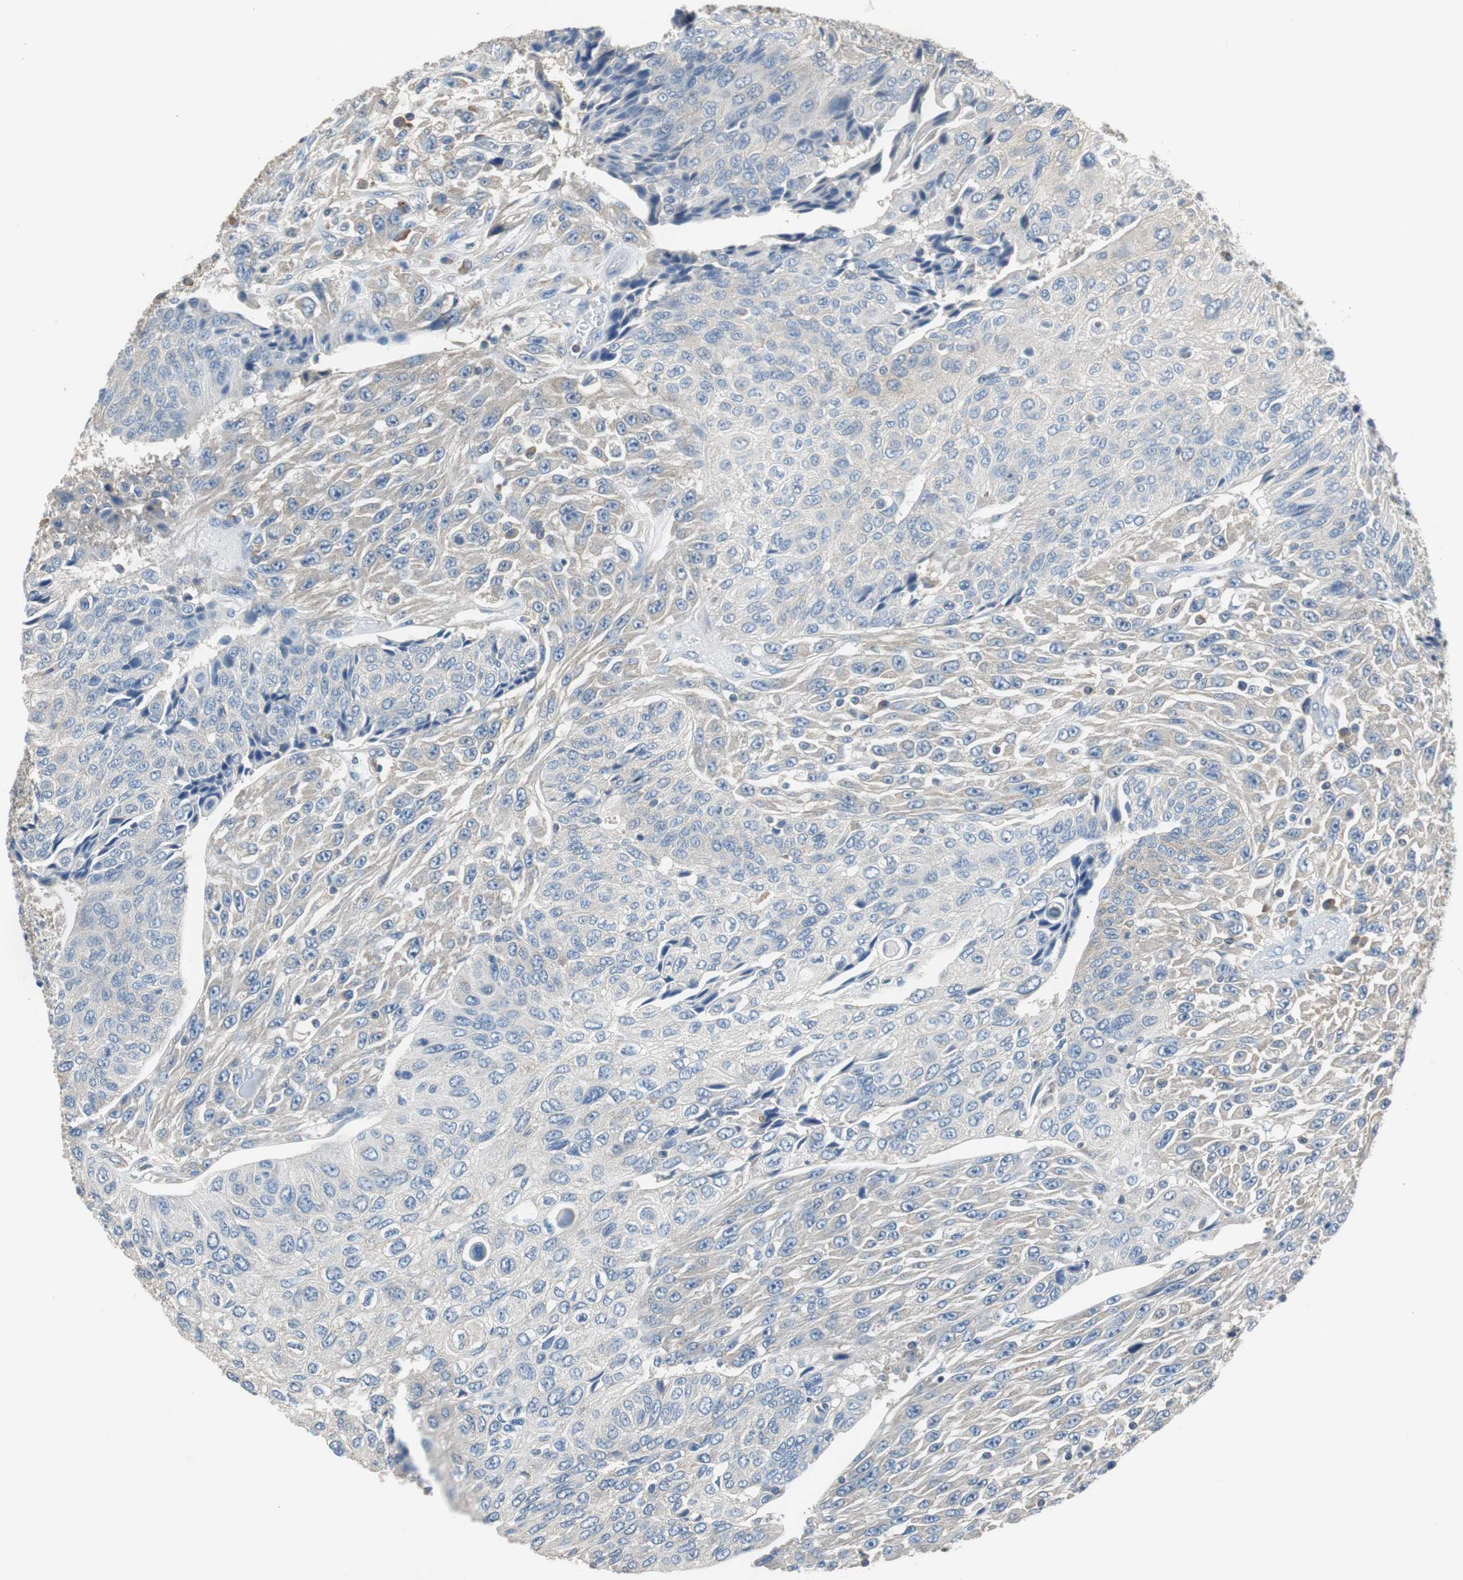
{"staining": {"intensity": "weak", "quantity": "<25%", "location": "cytoplasmic/membranous"}, "tissue": "urothelial cancer", "cell_type": "Tumor cells", "image_type": "cancer", "snomed": [{"axis": "morphology", "description": "Urothelial carcinoma, High grade"}, {"axis": "topography", "description": "Urinary bladder"}], "caption": "This is an immunohistochemistry image of human high-grade urothelial carcinoma. There is no staining in tumor cells.", "gene": "PRKCA", "patient": {"sex": "male", "age": 66}}